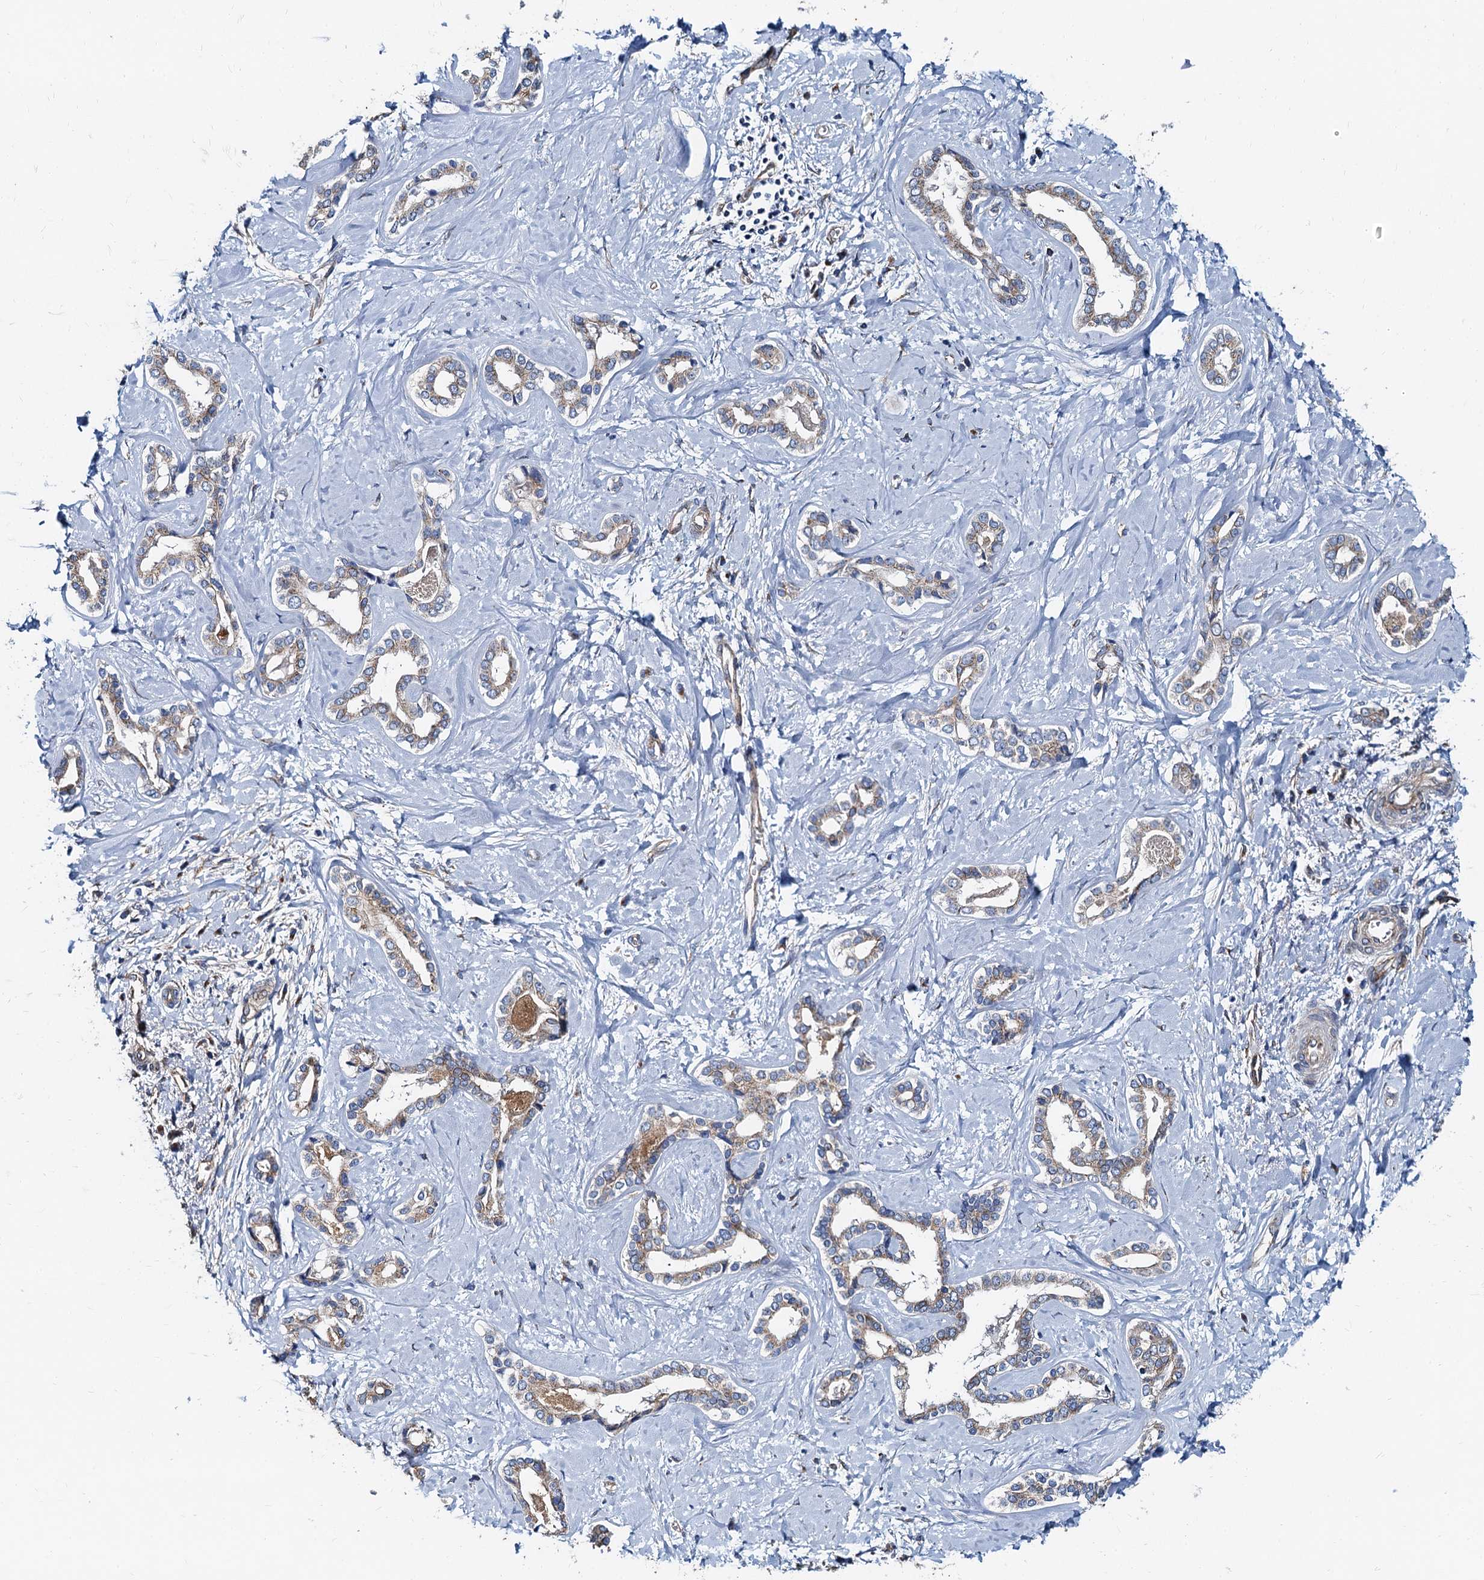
{"staining": {"intensity": "weak", "quantity": "25%-75%", "location": "cytoplasmic/membranous"}, "tissue": "liver cancer", "cell_type": "Tumor cells", "image_type": "cancer", "snomed": [{"axis": "morphology", "description": "Carcinoma, Hepatocellular, NOS"}, {"axis": "topography", "description": "Liver"}], "caption": "Liver cancer tissue displays weak cytoplasmic/membranous staining in approximately 25%-75% of tumor cells", "gene": "NGRN", "patient": {"sex": "female", "age": 73}}